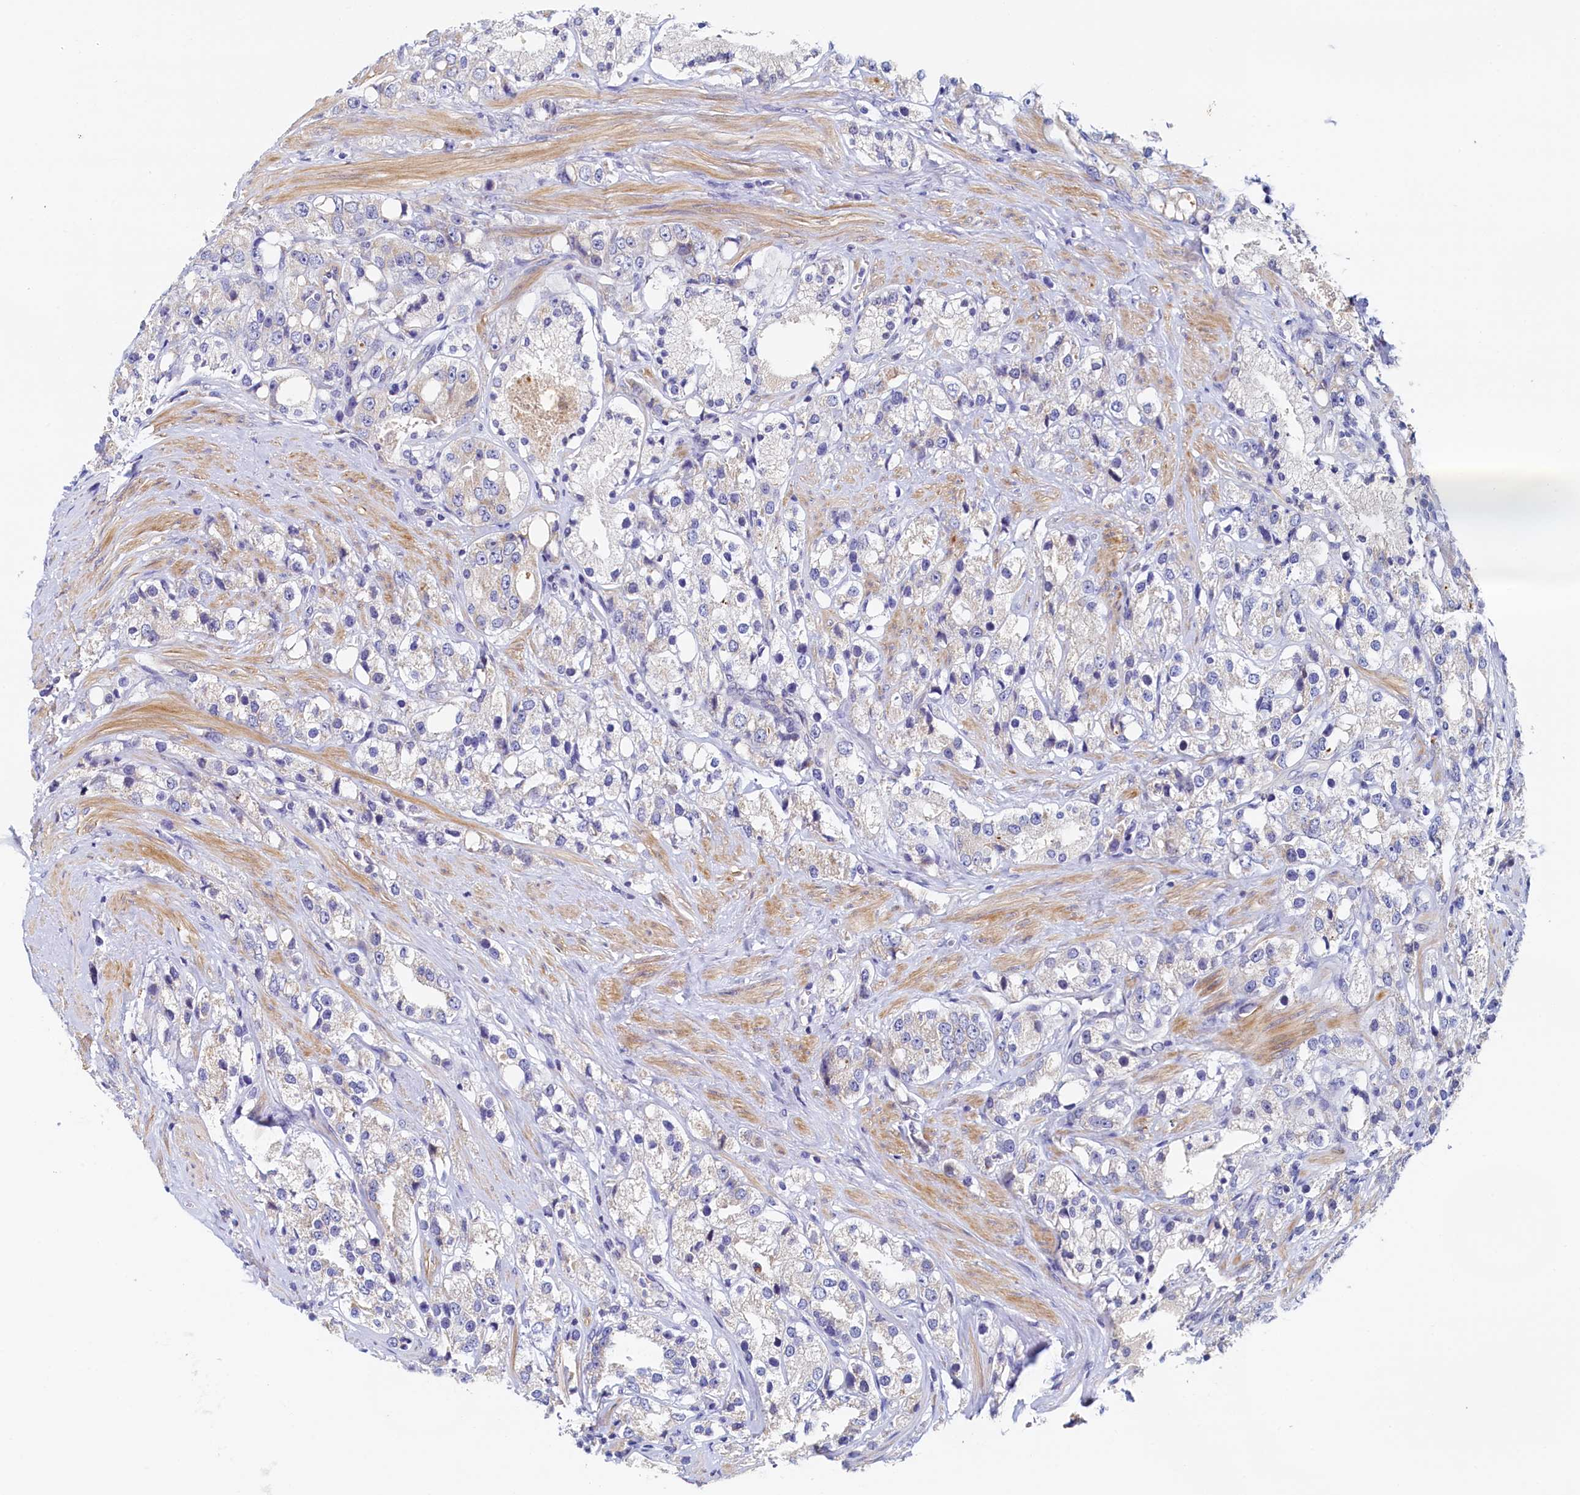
{"staining": {"intensity": "negative", "quantity": "none", "location": "none"}, "tissue": "prostate cancer", "cell_type": "Tumor cells", "image_type": "cancer", "snomed": [{"axis": "morphology", "description": "Adenocarcinoma, NOS"}, {"axis": "topography", "description": "Prostate"}], "caption": "The histopathology image reveals no staining of tumor cells in prostate cancer.", "gene": "DTD1", "patient": {"sex": "male", "age": 79}}